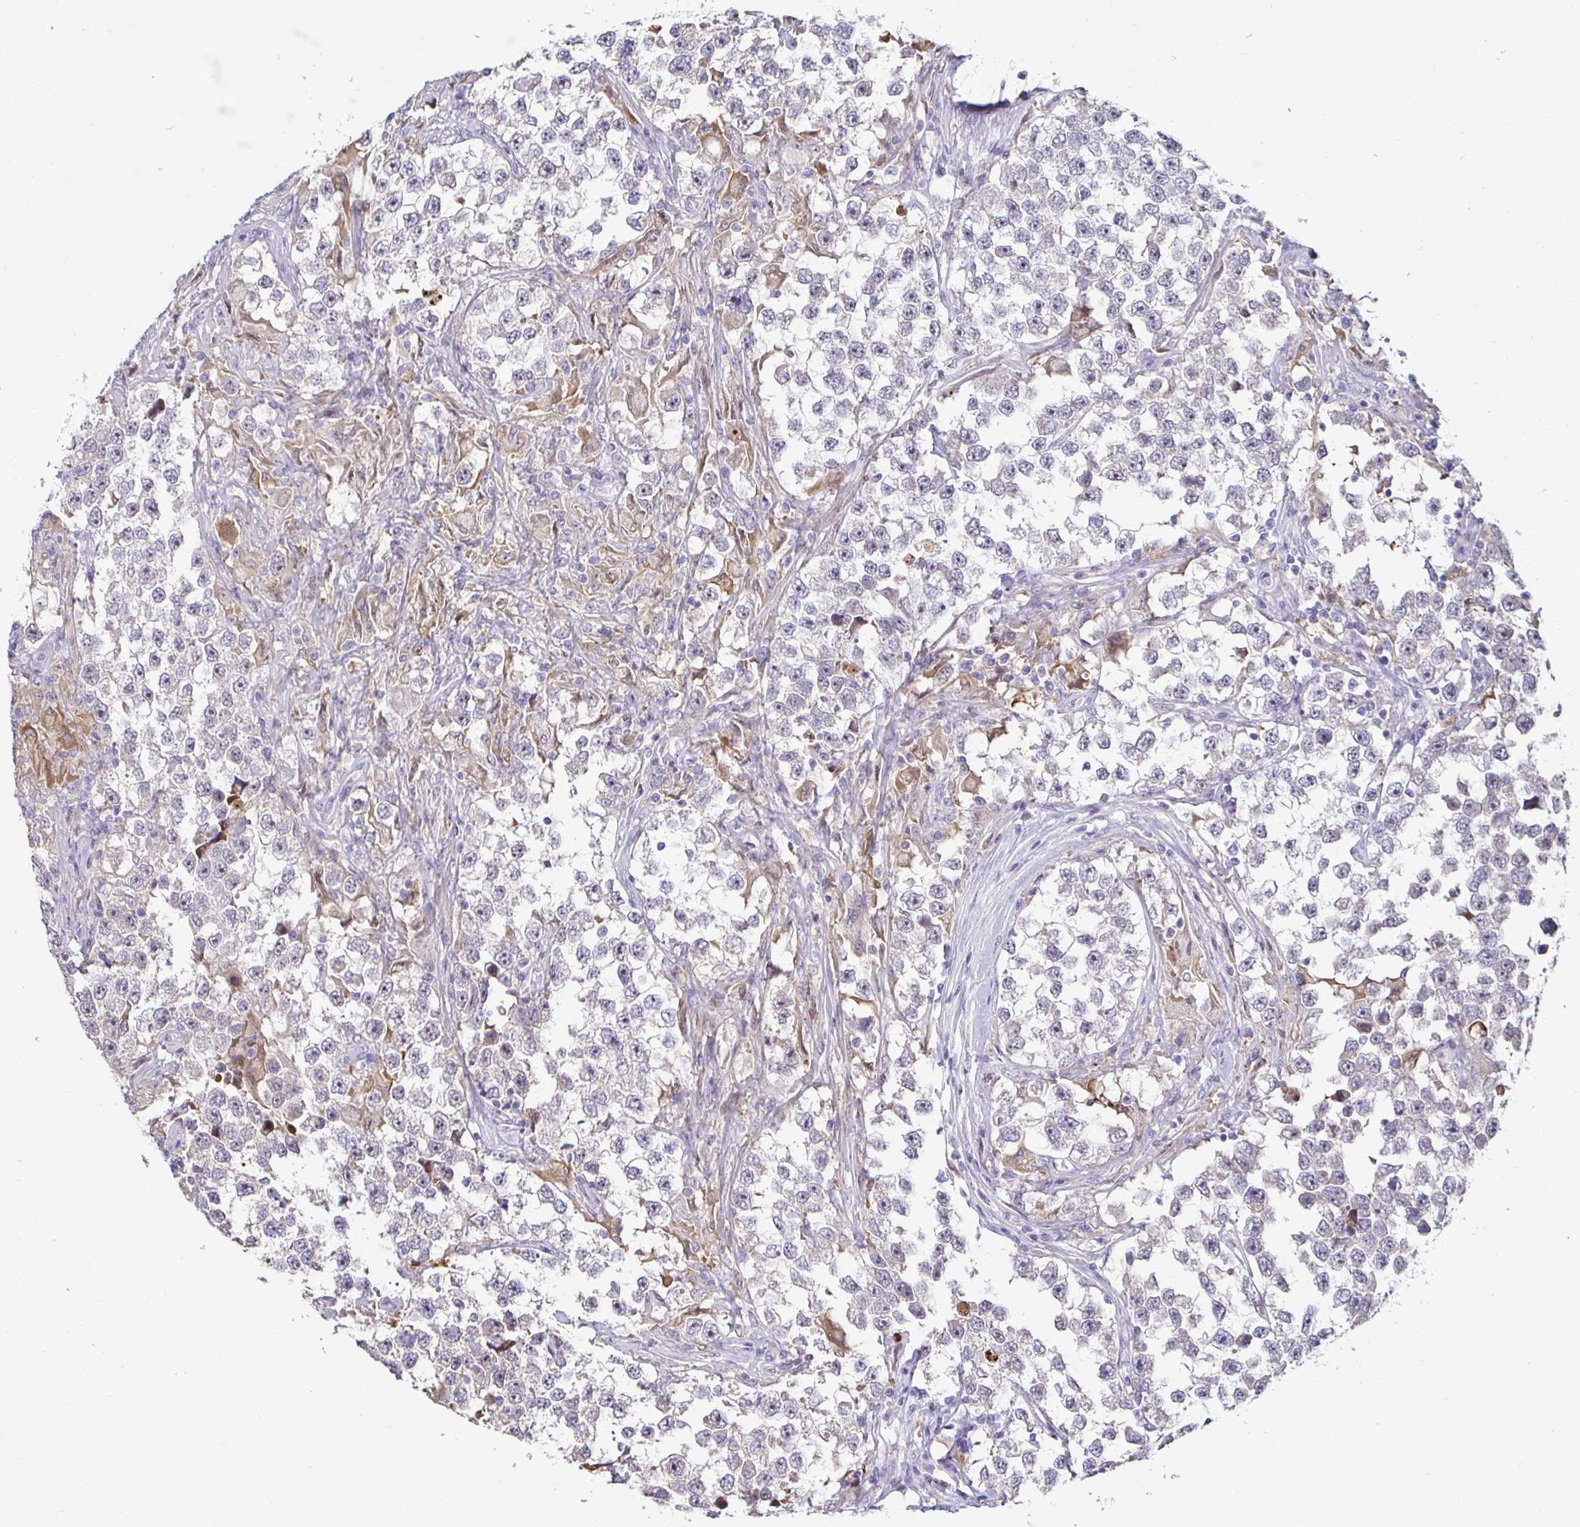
{"staining": {"intensity": "negative", "quantity": "none", "location": "none"}, "tissue": "testis cancer", "cell_type": "Tumor cells", "image_type": "cancer", "snomed": [{"axis": "morphology", "description": "Seminoma, NOS"}, {"axis": "topography", "description": "Testis"}], "caption": "Seminoma (testis) was stained to show a protein in brown. There is no significant expression in tumor cells.", "gene": "GSTM1", "patient": {"sex": "male", "age": 46}}